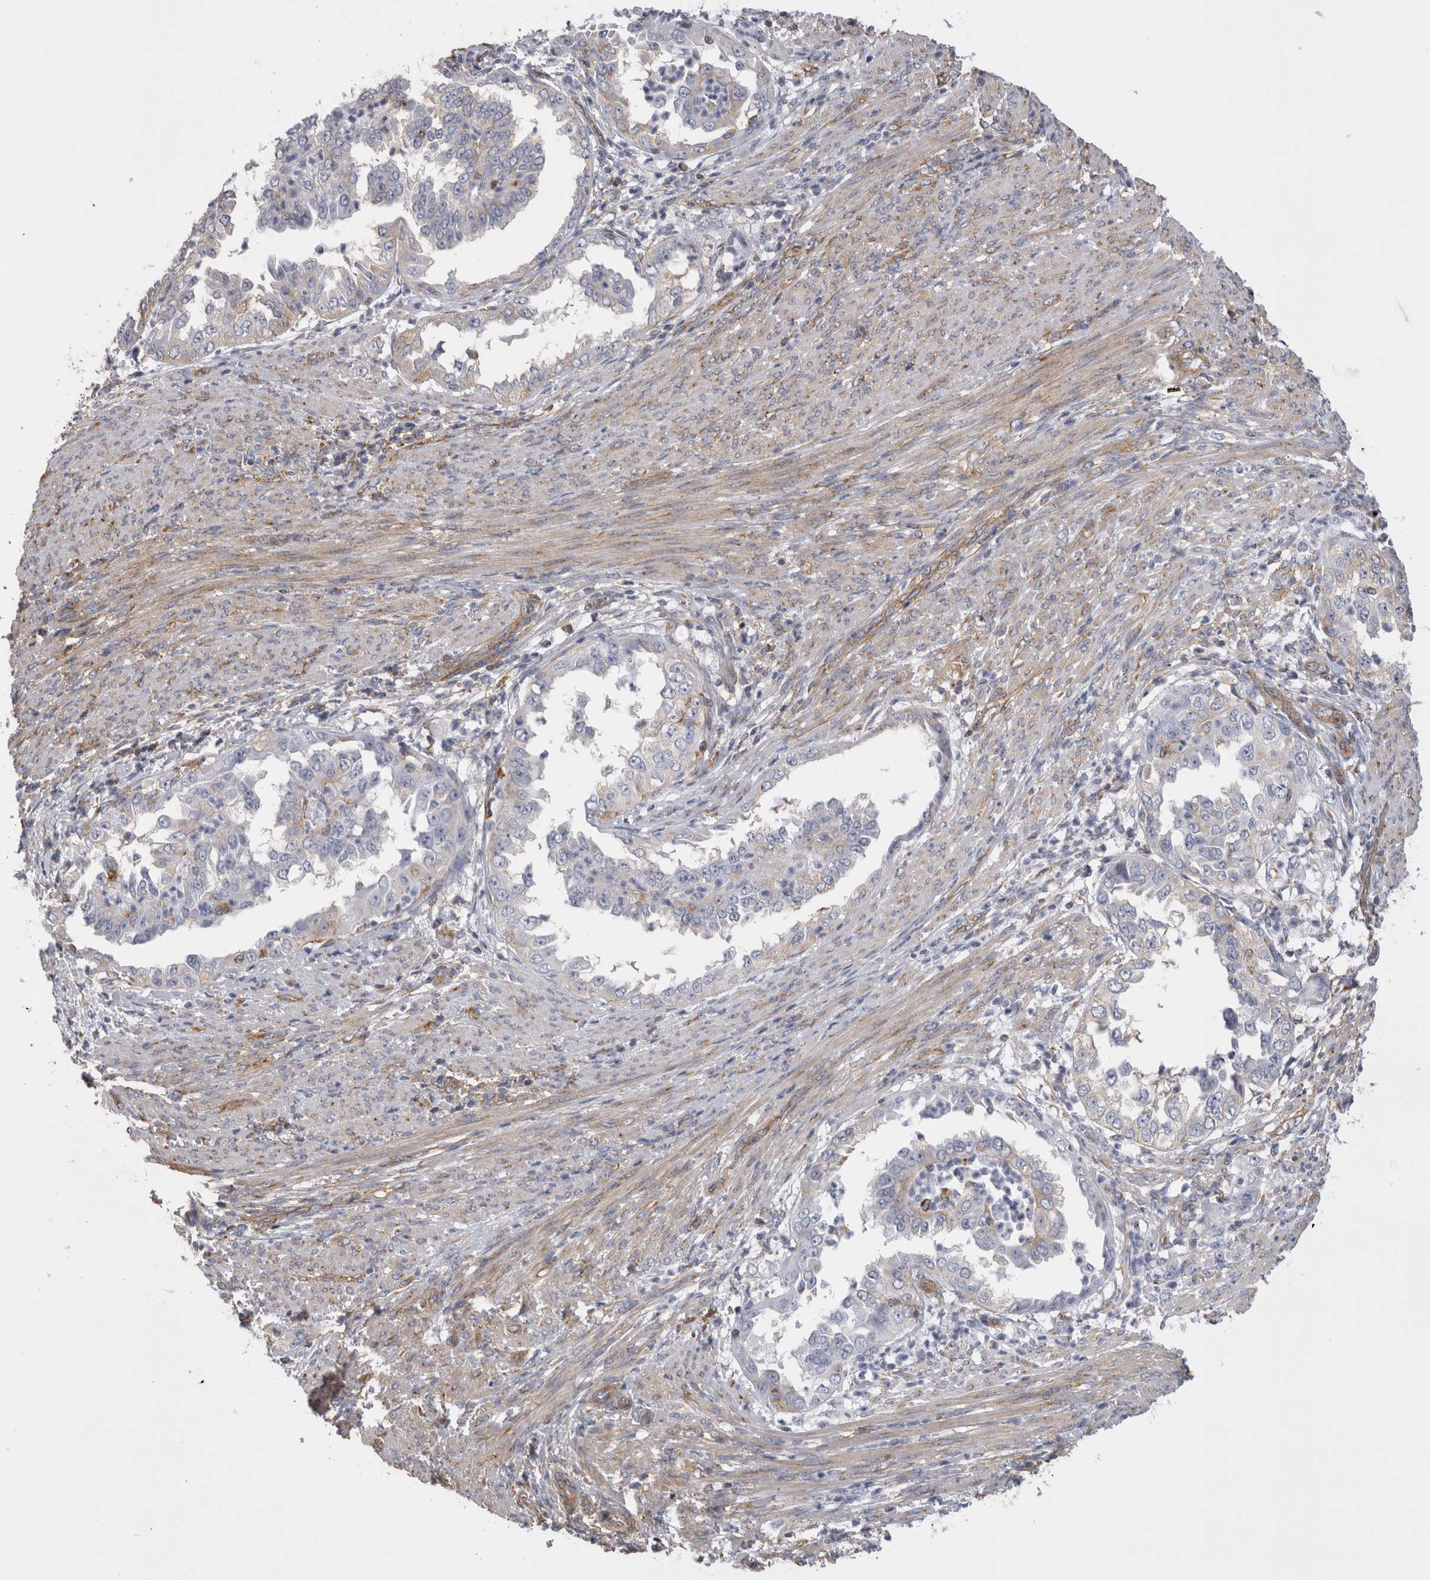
{"staining": {"intensity": "negative", "quantity": "none", "location": "none"}, "tissue": "endometrial cancer", "cell_type": "Tumor cells", "image_type": "cancer", "snomed": [{"axis": "morphology", "description": "Adenocarcinoma, NOS"}, {"axis": "topography", "description": "Endometrium"}], "caption": "Immunohistochemical staining of endometrial cancer (adenocarcinoma) exhibits no significant staining in tumor cells. (DAB (3,3'-diaminobenzidine) IHC visualized using brightfield microscopy, high magnification).", "gene": "ATXN3", "patient": {"sex": "female", "age": 85}}